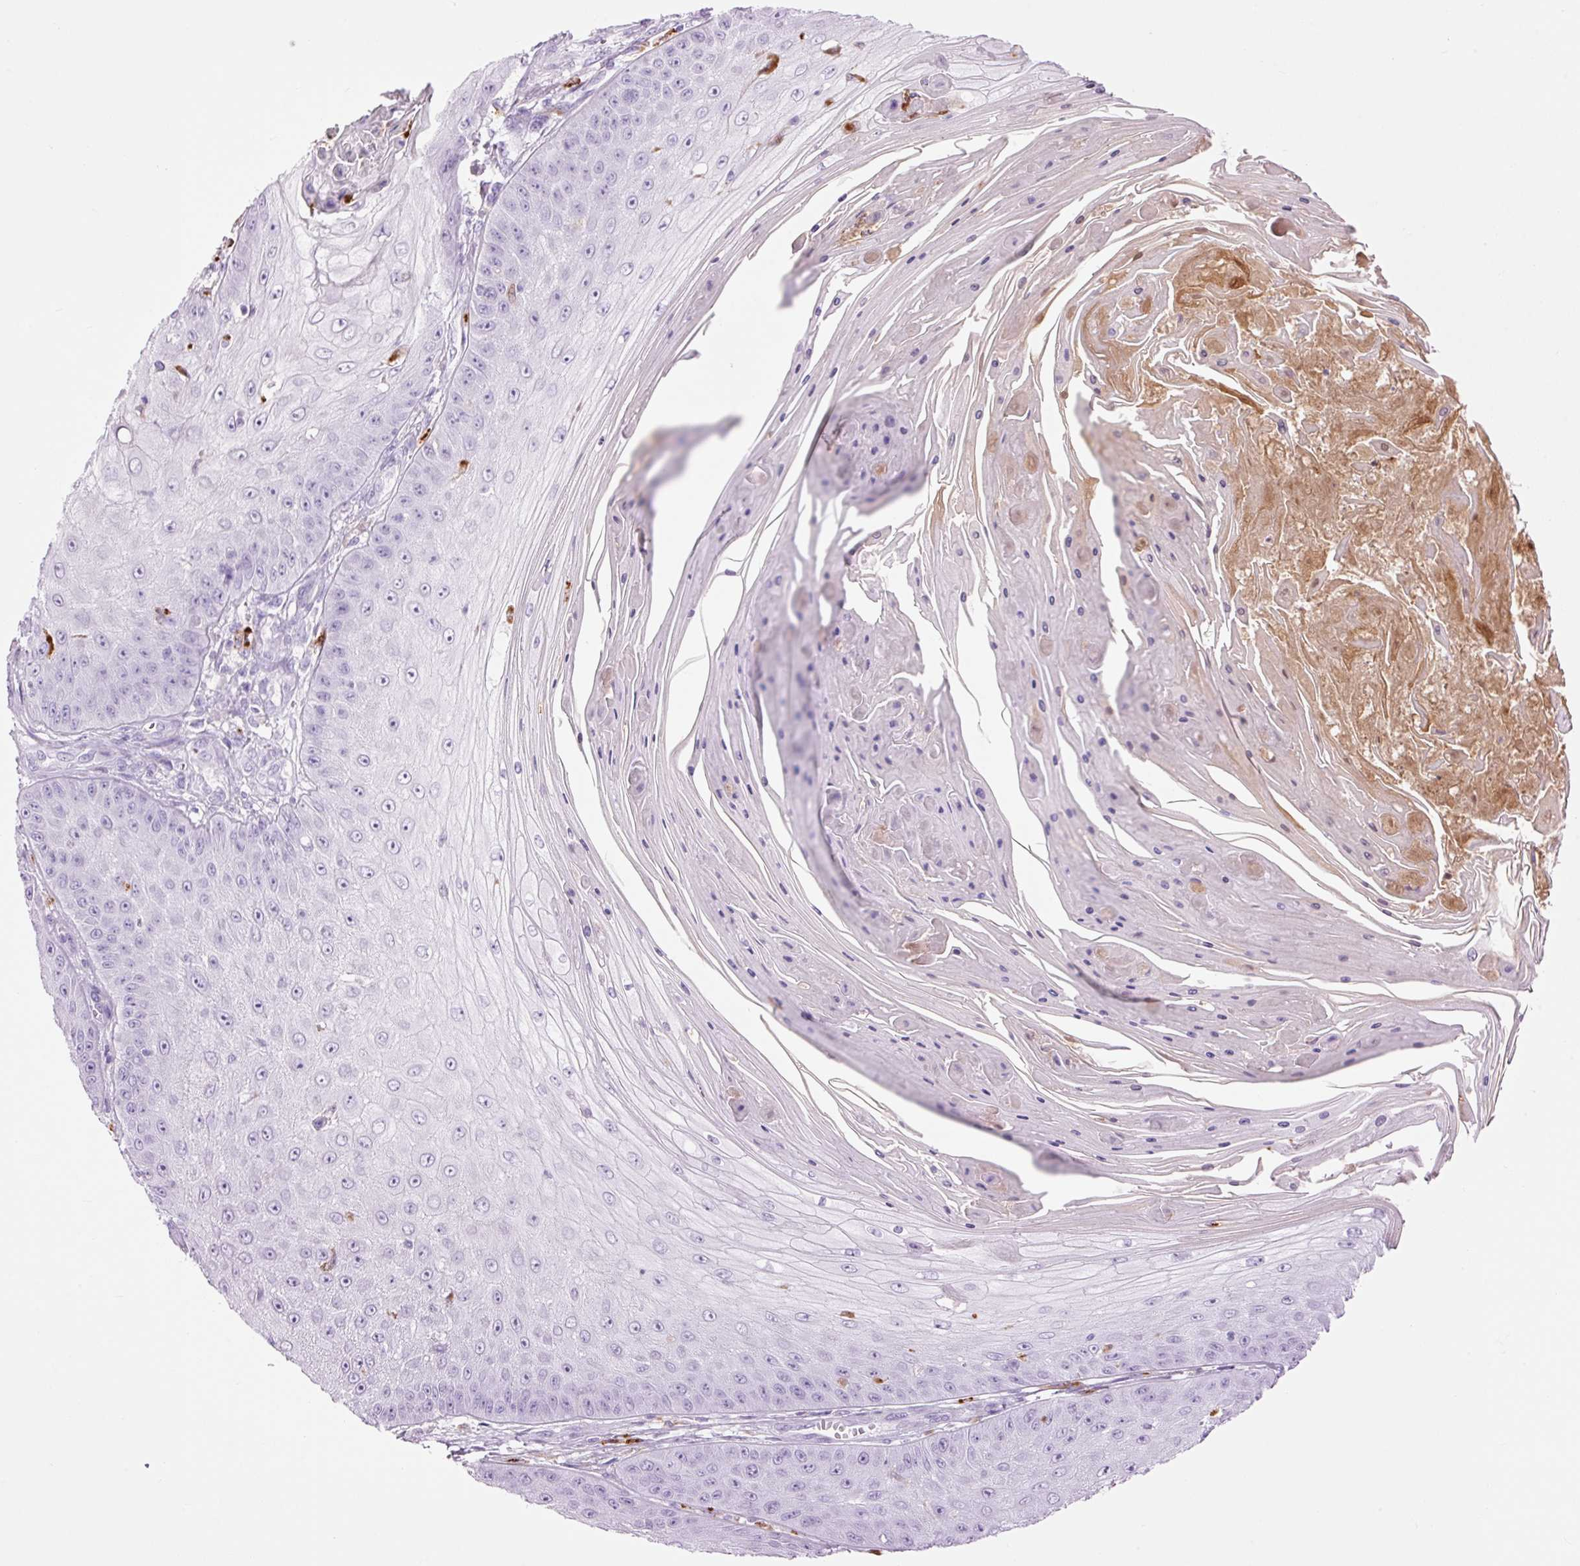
{"staining": {"intensity": "negative", "quantity": "none", "location": "none"}, "tissue": "skin cancer", "cell_type": "Tumor cells", "image_type": "cancer", "snomed": [{"axis": "morphology", "description": "Squamous cell carcinoma, NOS"}, {"axis": "topography", "description": "Skin"}], "caption": "Immunohistochemical staining of human skin cancer (squamous cell carcinoma) exhibits no significant positivity in tumor cells. Brightfield microscopy of immunohistochemistry stained with DAB (3,3'-diaminobenzidine) (brown) and hematoxylin (blue), captured at high magnification.", "gene": "LYZ", "patient": {"sex": "male", "age": 70}}